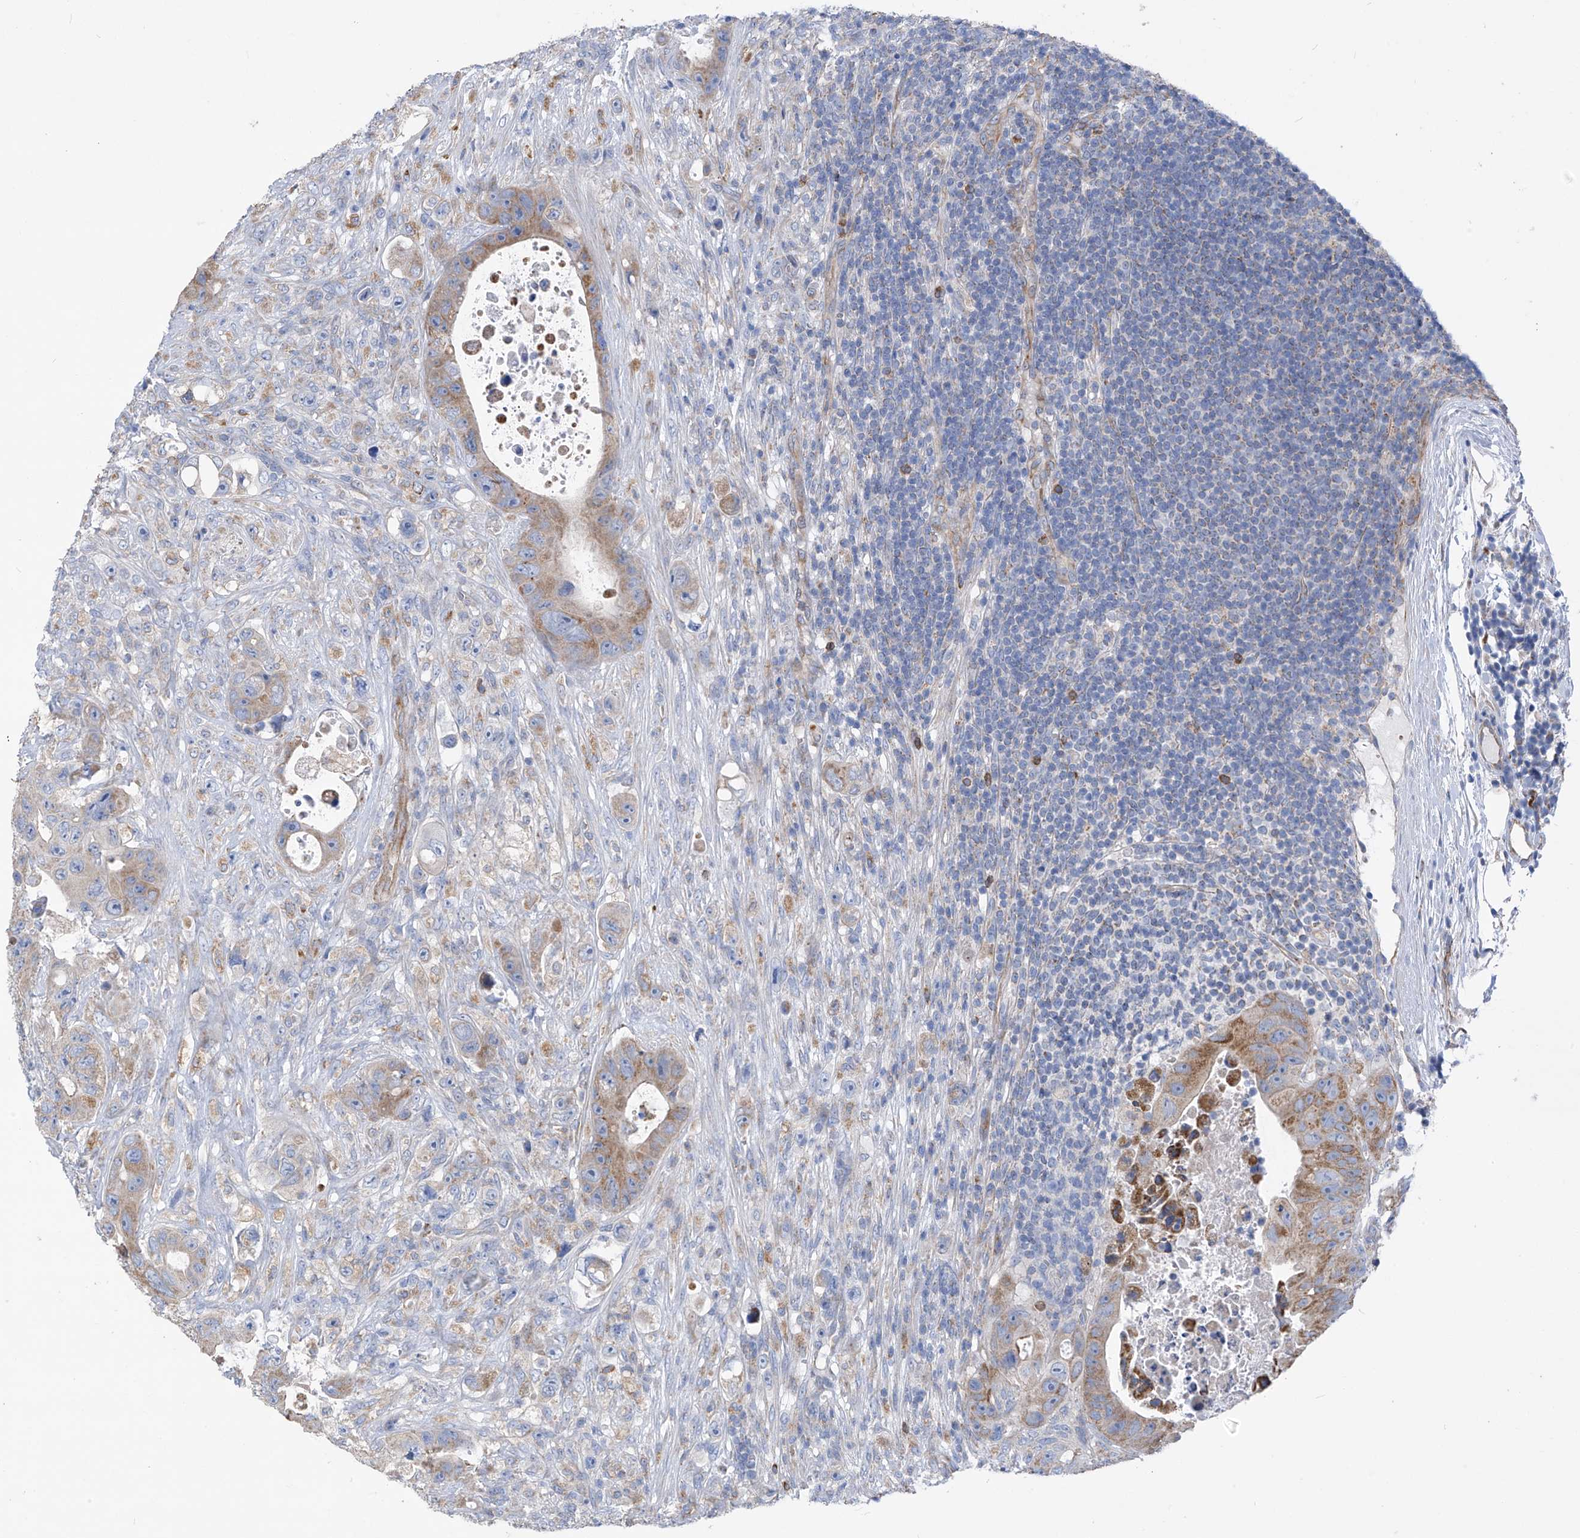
{"staining": {"intensity": "moderate", "quantity": "25%-75%", "location": "cytoplasmic/membranous"}, "tissue": "colorectal cancer", "cell_type": "Tumor cells", "image_type": "cancer", "snomed": [{"axis": "morphology", "description": "Adenocarcinoma, NOS"}, {"axis": "topography", "description": "Colon"}], "caption": "Adenocarcinoma (colorectal) tissue displays moderate cytoplasmic/membranous staining in about 25%-75% of tumor cells The staining was performed using DAB to visualize the protein expression in brown, while the nuclei were stained in blue with hematoxylin (Magnification: 20x).", "gene": "EIF5B", "patient": {"sex": "female", "age": 46}}